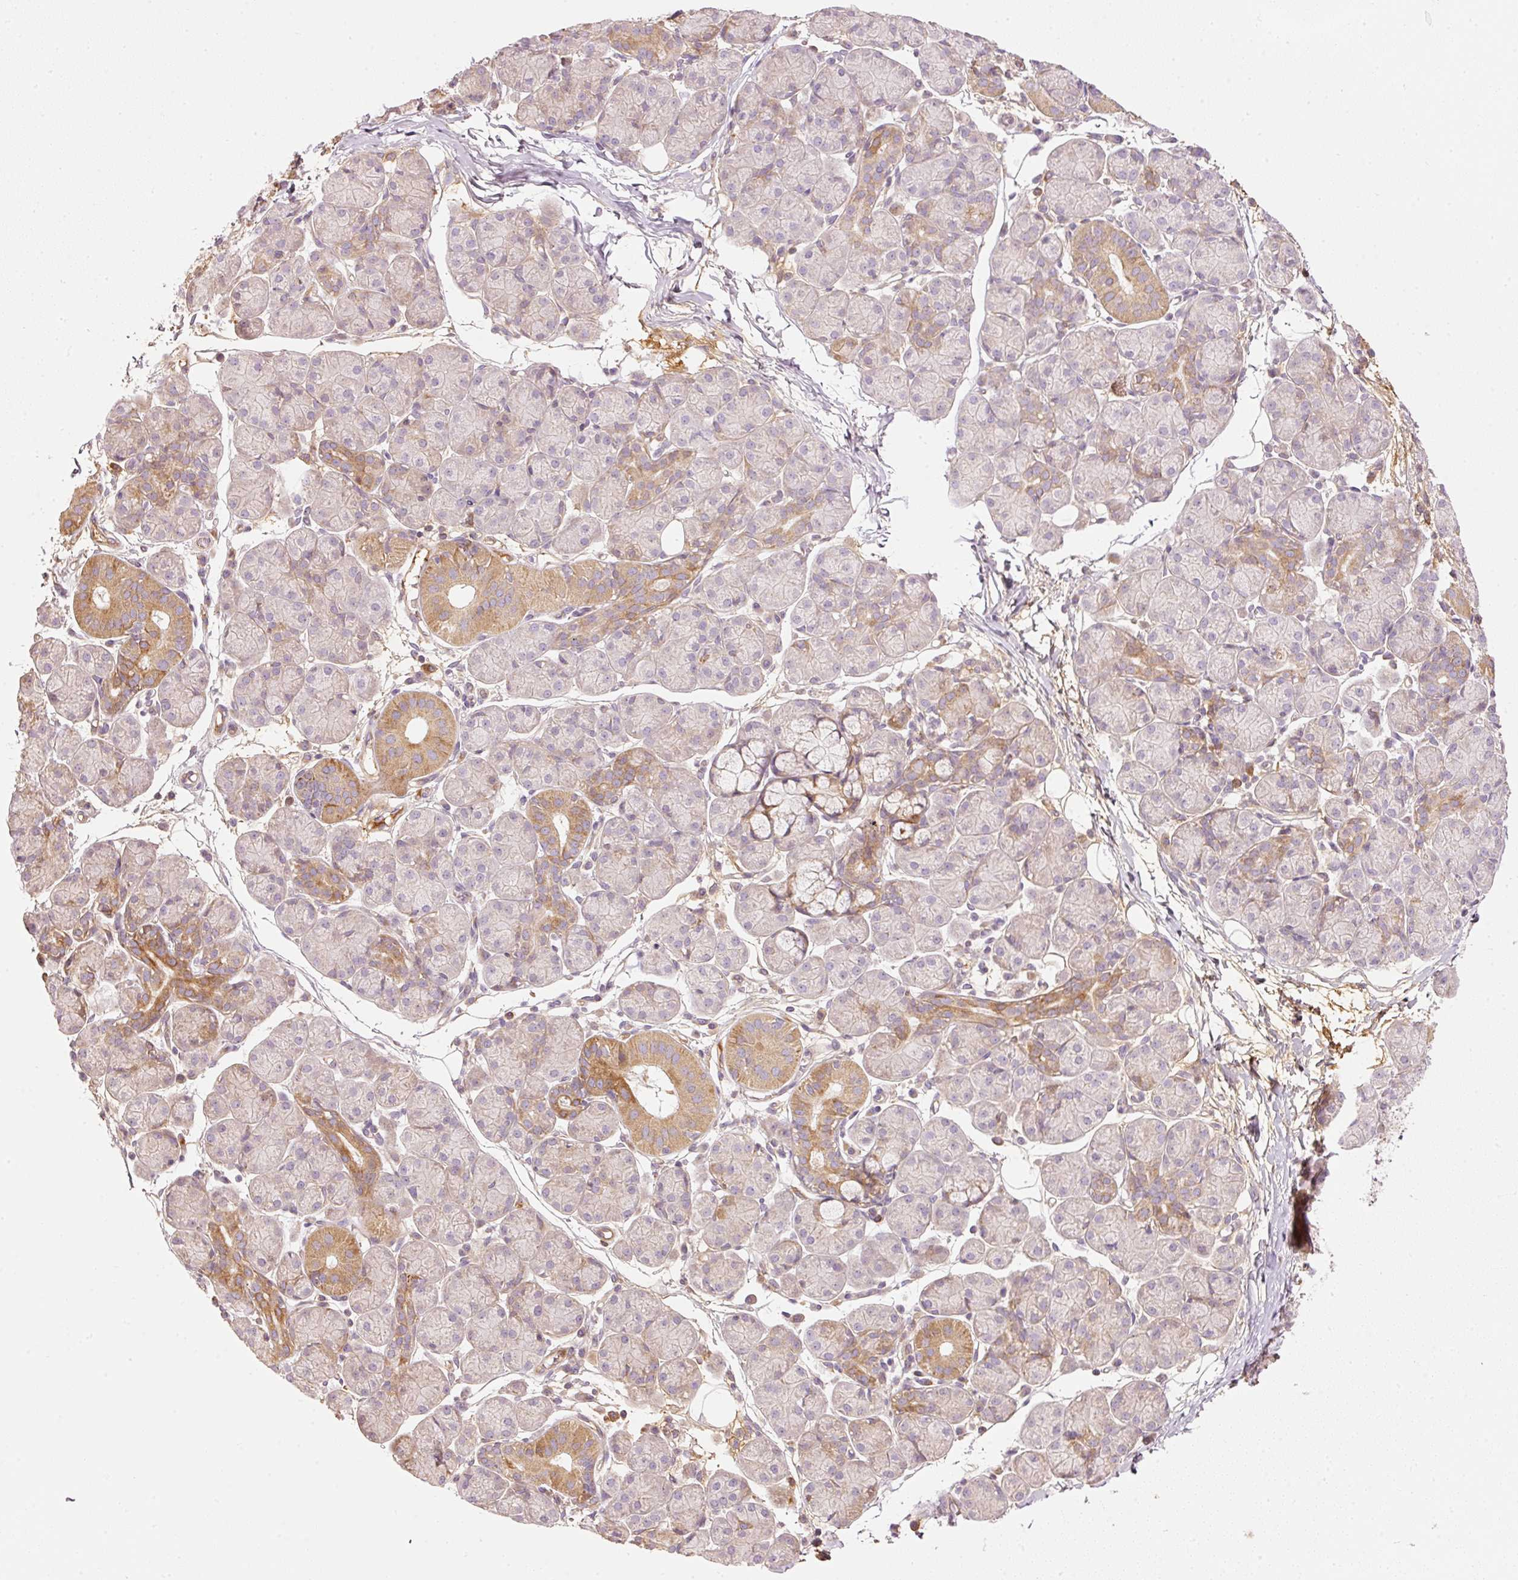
{"staining": {"intensity": "moderate", "quantity": "25%-75%", "location": "cytoplasmic/membranous"}, "tissue": "salivary gland", "cell_type": "Glandular cells", "image_type": "normal", "snomed": [{"axis": "morphology", "description": "Normal tissue, NOS"}, {"axis": "morphology", "description": "Inflammation, NOS"}, {"axis": "topography", "description": "Lymph node"}, {"axis": "topography", "description": "Salivary gland"}], "caption": "Salivary gland stained with a brown dye displays moderate cytoplasmic/membranous positive positivity in about 25%-75% of glandular cells.", "gene": "SERPING1", "patient": {"sex": "male", "age": 3}}